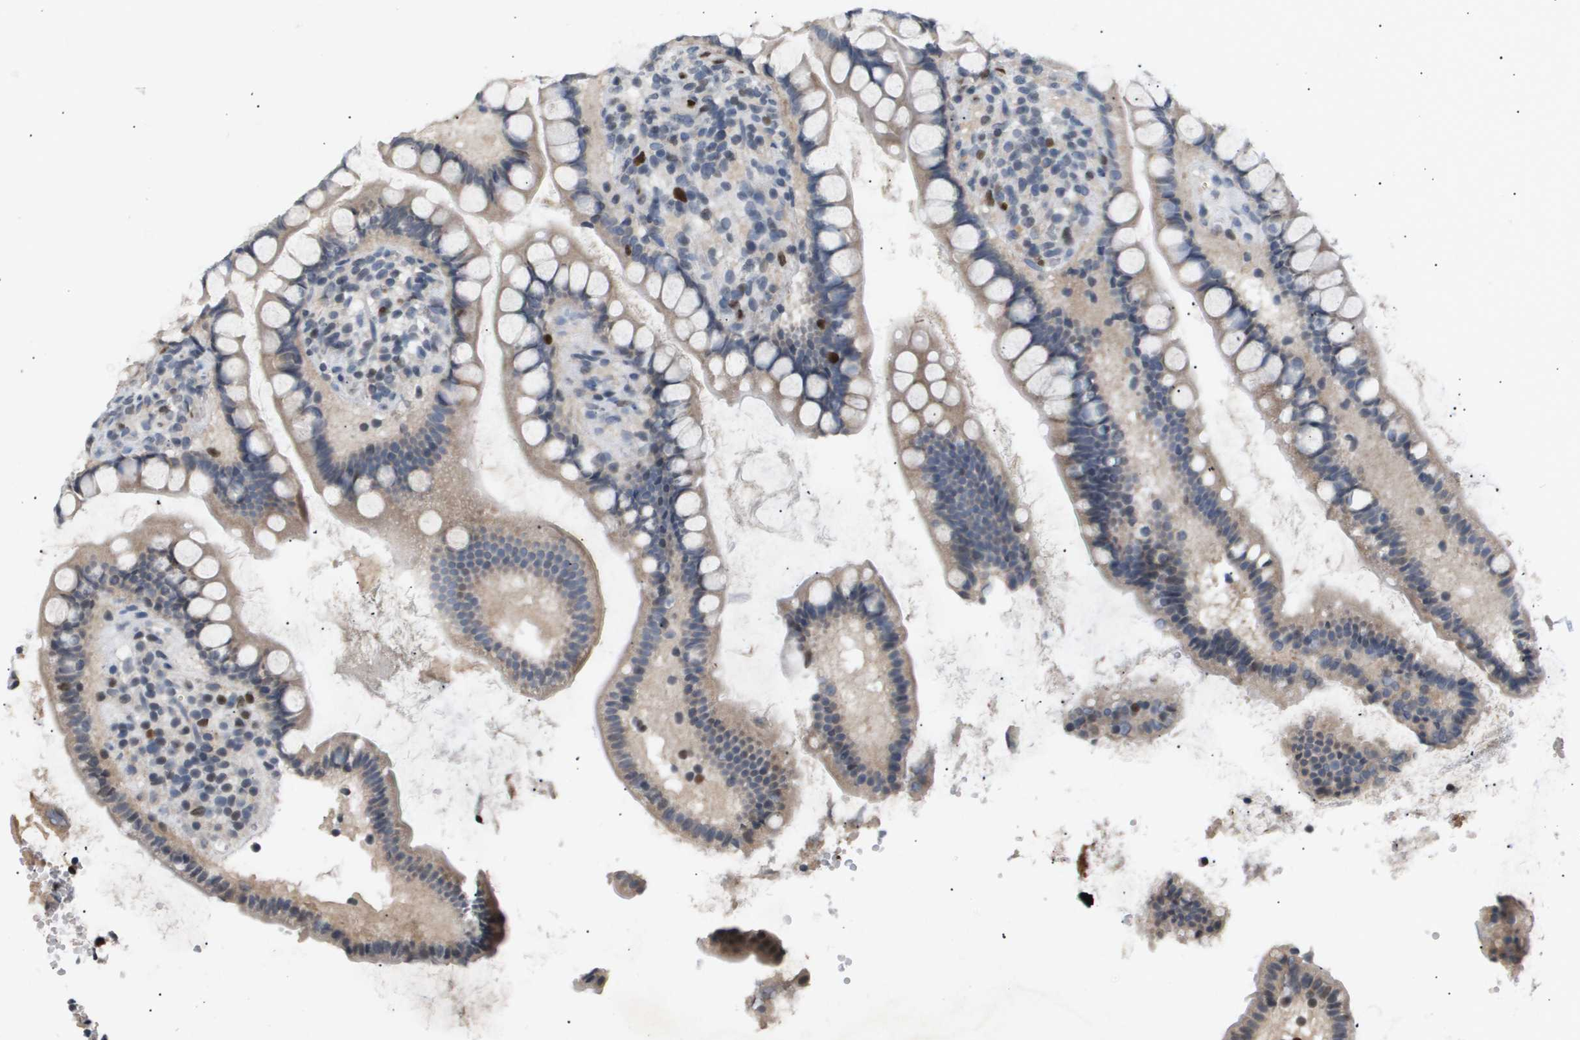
{"staining": {"intensity": "strong", "quantity": "<25%", "location": "nuclear"}, "tissue": "small intestine", "cell_type": "Glandular cells", "image_type": "normal", "snomed": [{"axis": "morphology", "description": "Normal tissue, NOS"}, {"axis": "topography", "description": "Small intestine"}], "caption": "Immunohistochemical staining of normal small intestine exhibits <25% levels of strong nuclear protein expression in about <25% of glandular cells. (IHC, brightfield microscopy, high magnification).", "gene": "ANAPC2", "patient": {"sex": "female", "age": 84}}